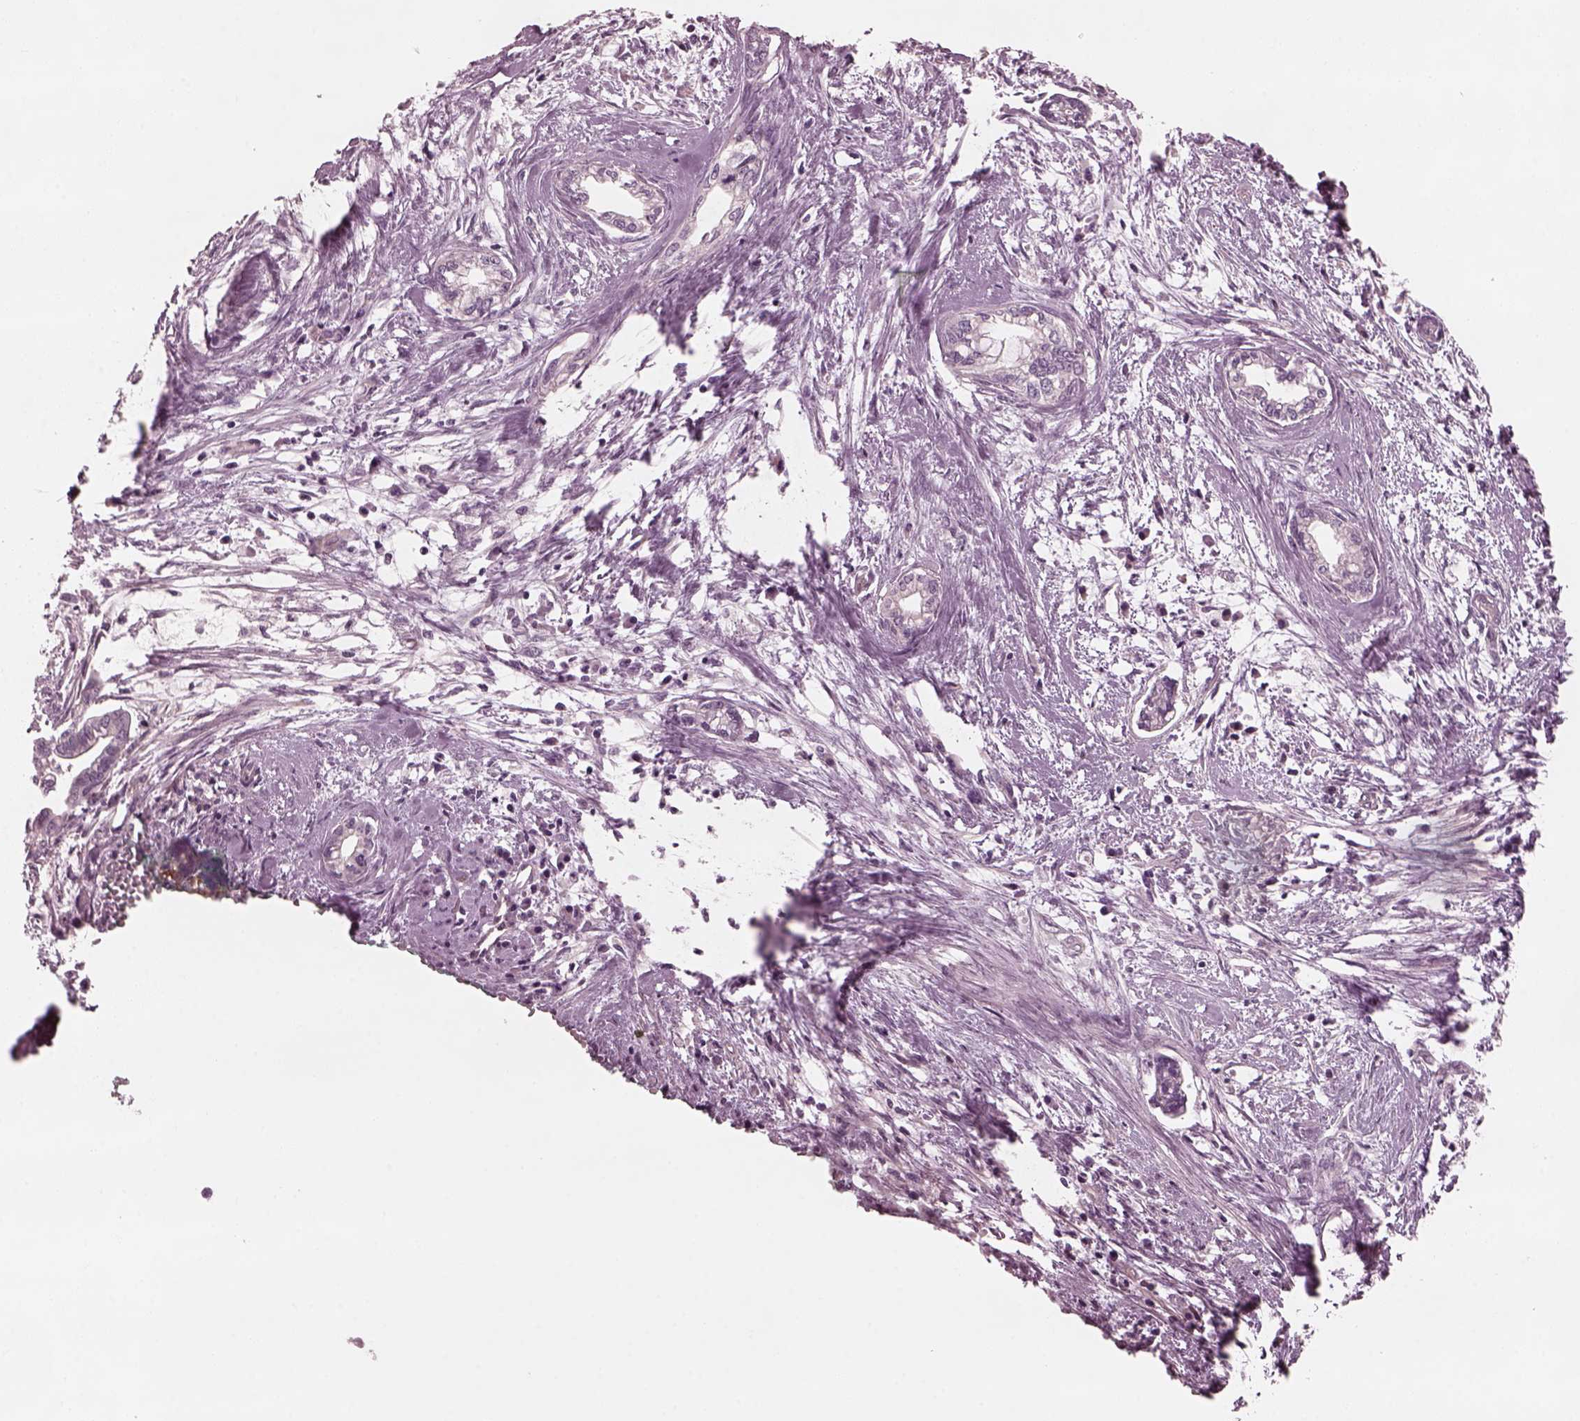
{"staining": {"intensity": "negative", "quantity": "none", "location": "none"}, "tissue": "cervical cancer", "cell_type": "Tumor cells", "image_type": "cancer", "snomed": [{"axis": "morphology", "description": "Adenocarcinoma, NOS"}, {"axis": "topography", "description": "Cervix"}], "caption": "An immunohistochemistry (IHC) micrograph of cervical cancer (adenocarcinoma) is shown. There is no staining in tumor cells of cervical cancer (adenocarcinoma).", "gene": "KIF6", "patient": {"sex": "female", "age": 62}}